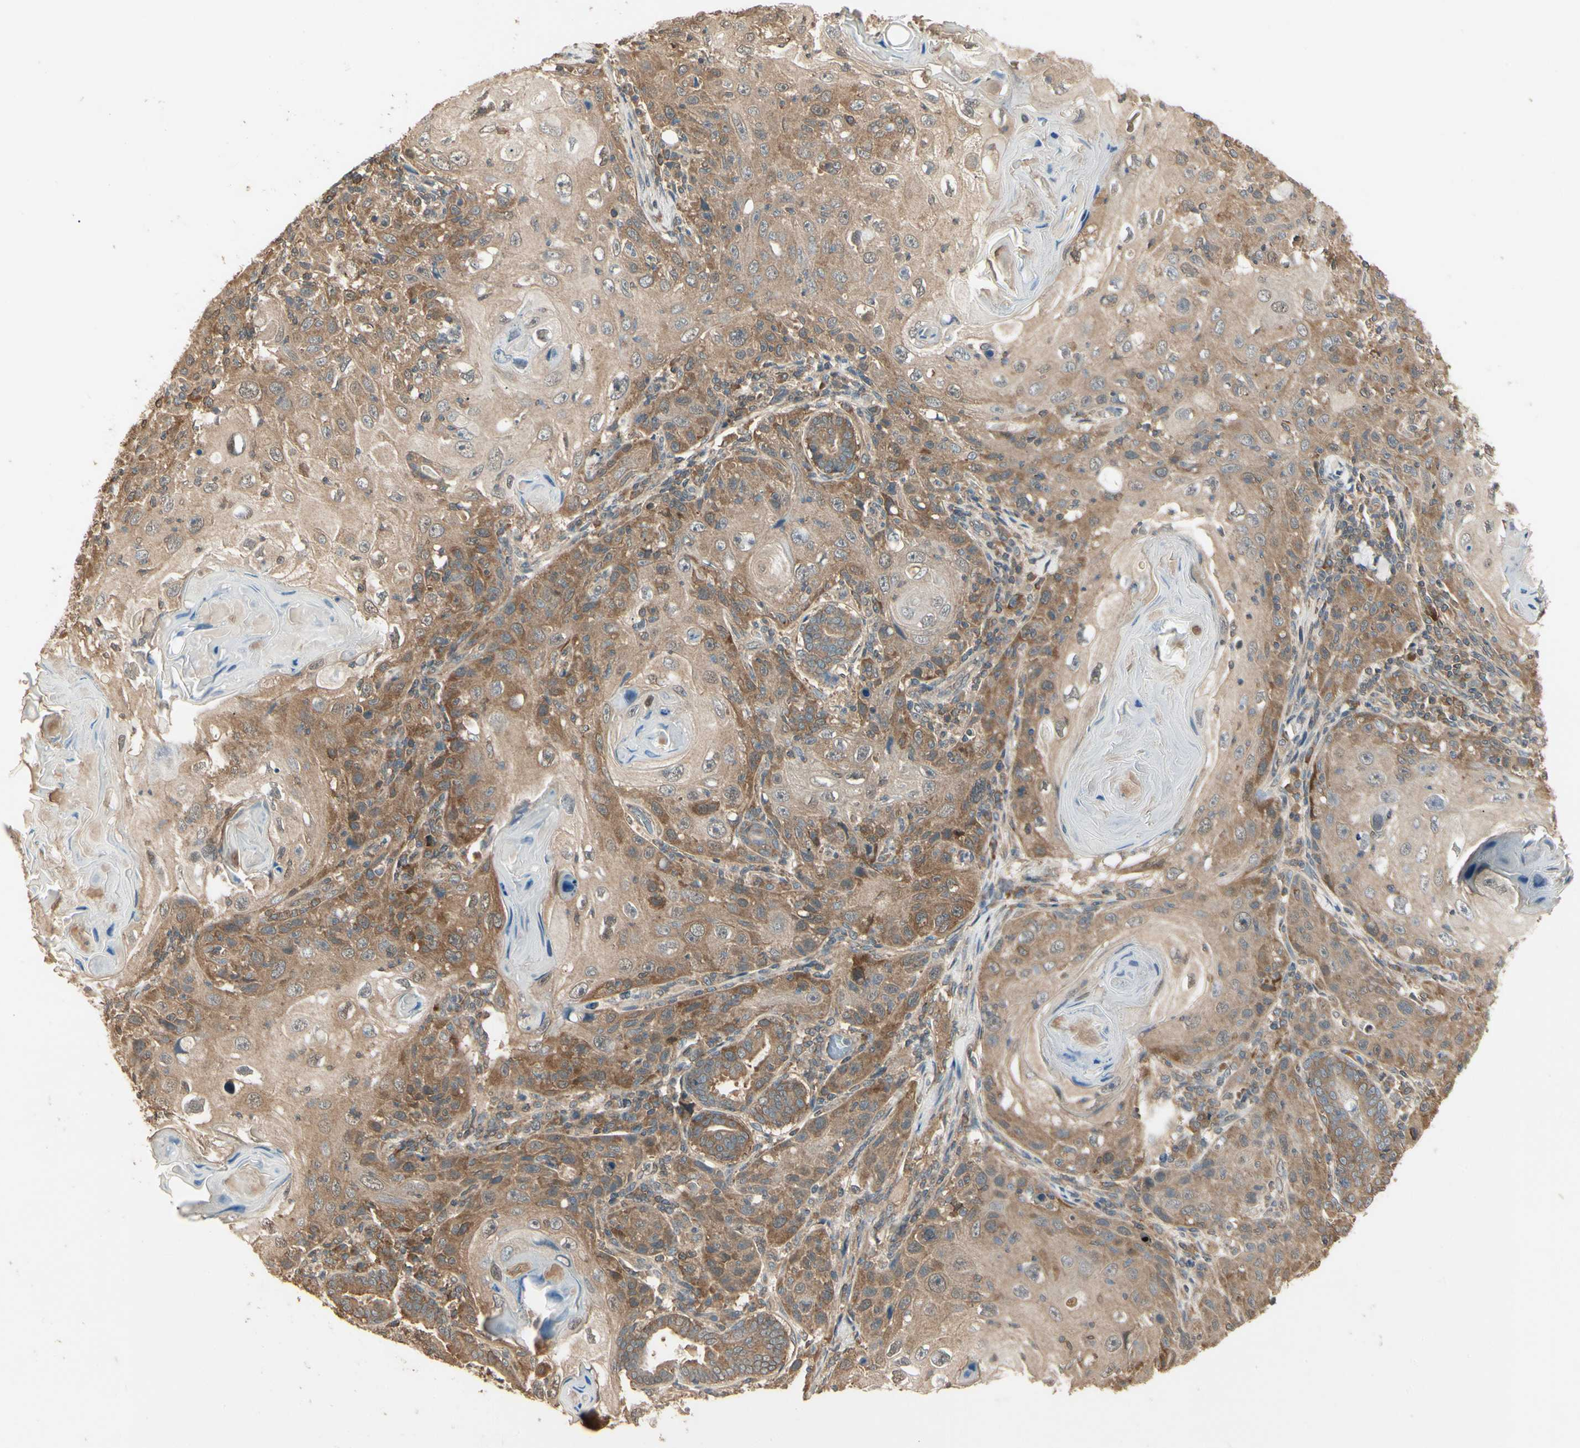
{"staining": {"intensity": "moderate", "quantity": ">75%", "location": "cytoplasmic/membranous"}, "tissue": "skin cancer", "cell_type": "Tumor cells", "image_type": "cancer", "snomed": [{"axis": "morphology", "description": "Squamous cell carcinoma, NOS"}, {"axis": "topography", "description": "Skin"}], "caption": "Immunohistochemistry of human squamous cell carcinoma (skin) displays medium levels of moderate cytoplasmic/membranous staining in about >75% of tumor cells.", "gene": "CCT7", "patient": {"sex": "female", "age": 88}}